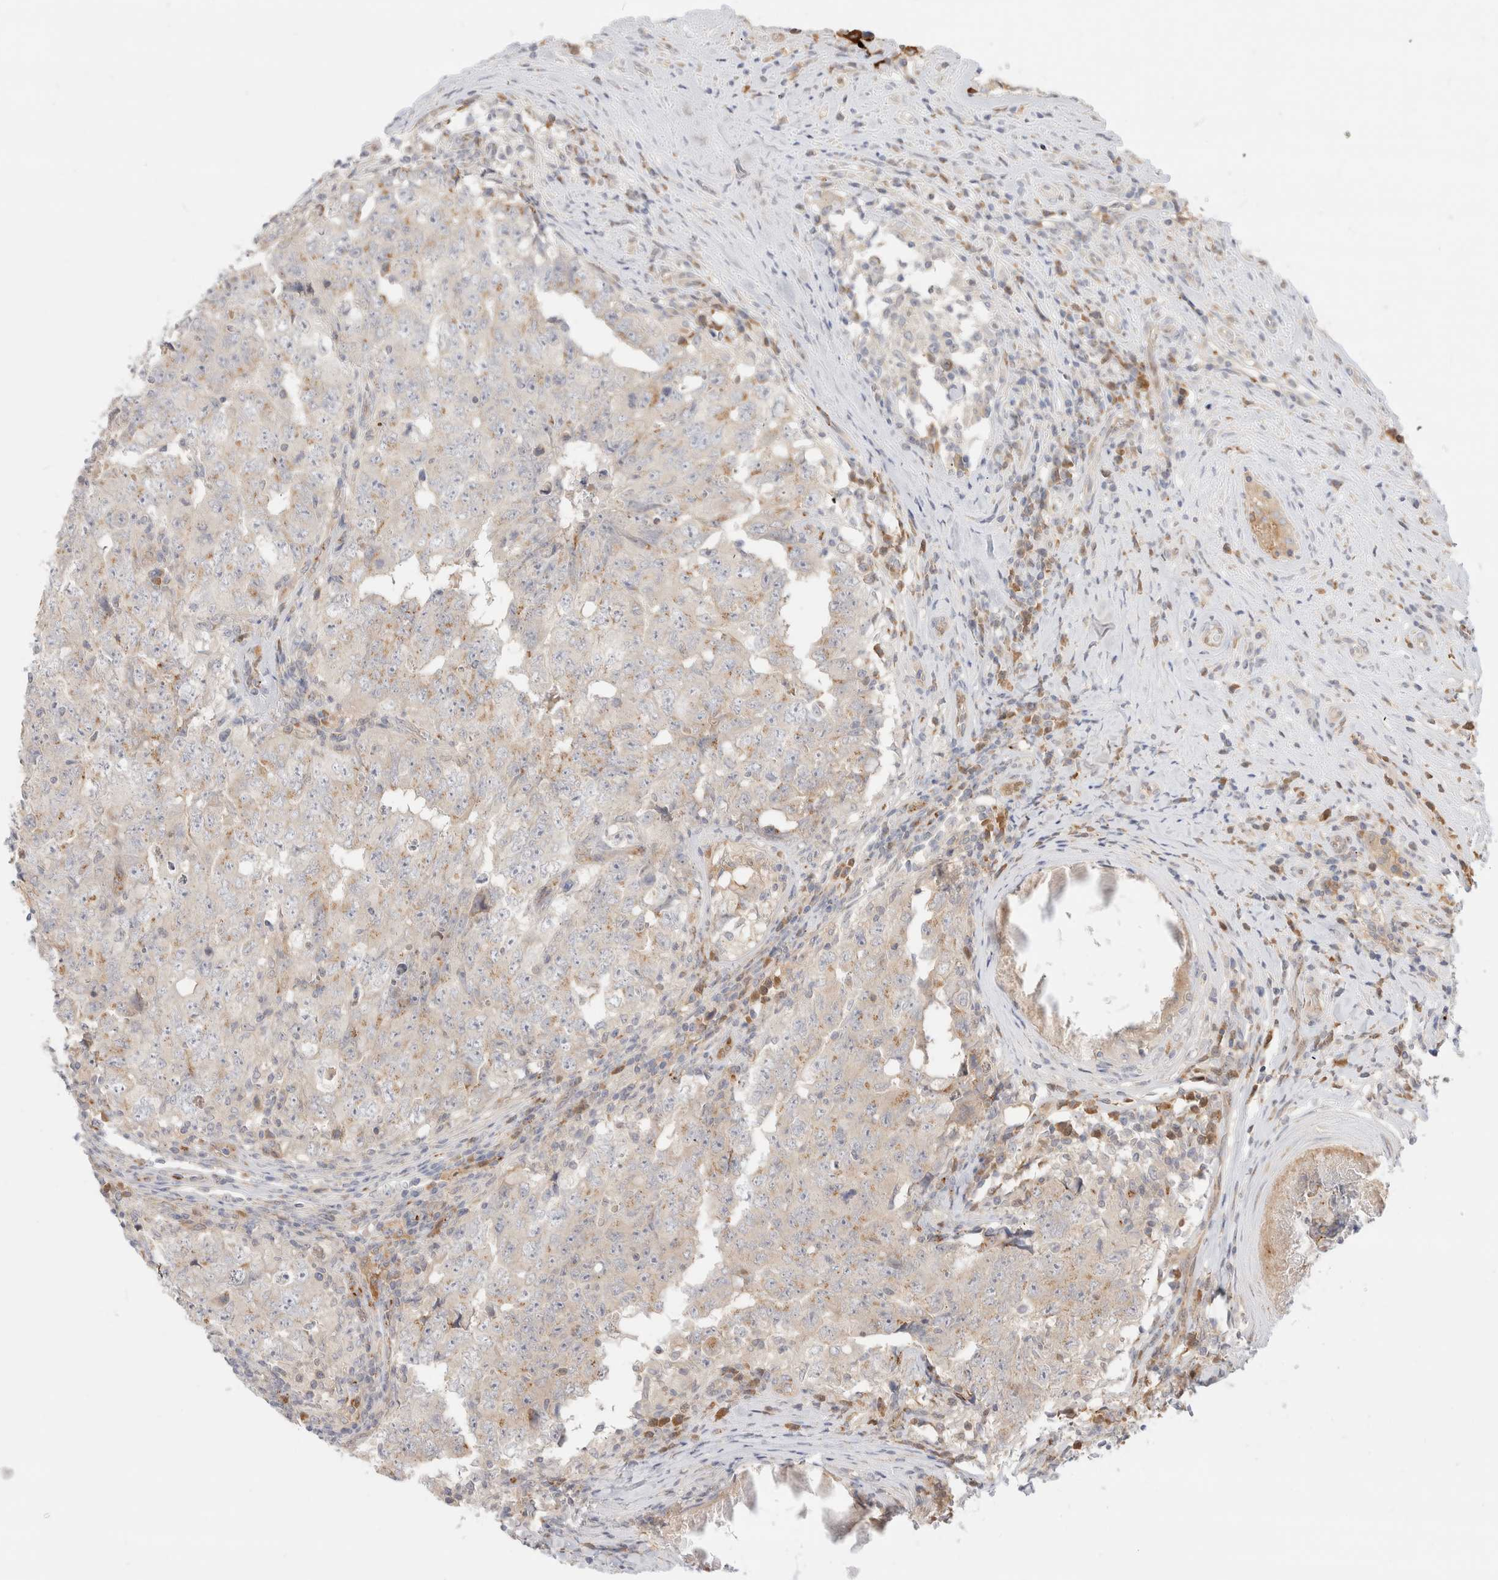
{"staining": {"intensity": "weak", "quantity": "<25%", "location": "cytoplasmic/membranous"}, "tissue": "testis cancer", "cell_type": "Tumor cells", "image_type": "cancer", "snomed": [{"axis": "morphology", "description": "Carcinoma, Embryonal, NOS"}, {"axis": "topography", "description": "Testis"}], "caption": "This is an immunohistochemistry photomicrograph of human embryonal carcinoma (testis). There is no expression in tumor cells.", "gene": "EFCAB13", "patient": {"sex": "male", "age": 26}}